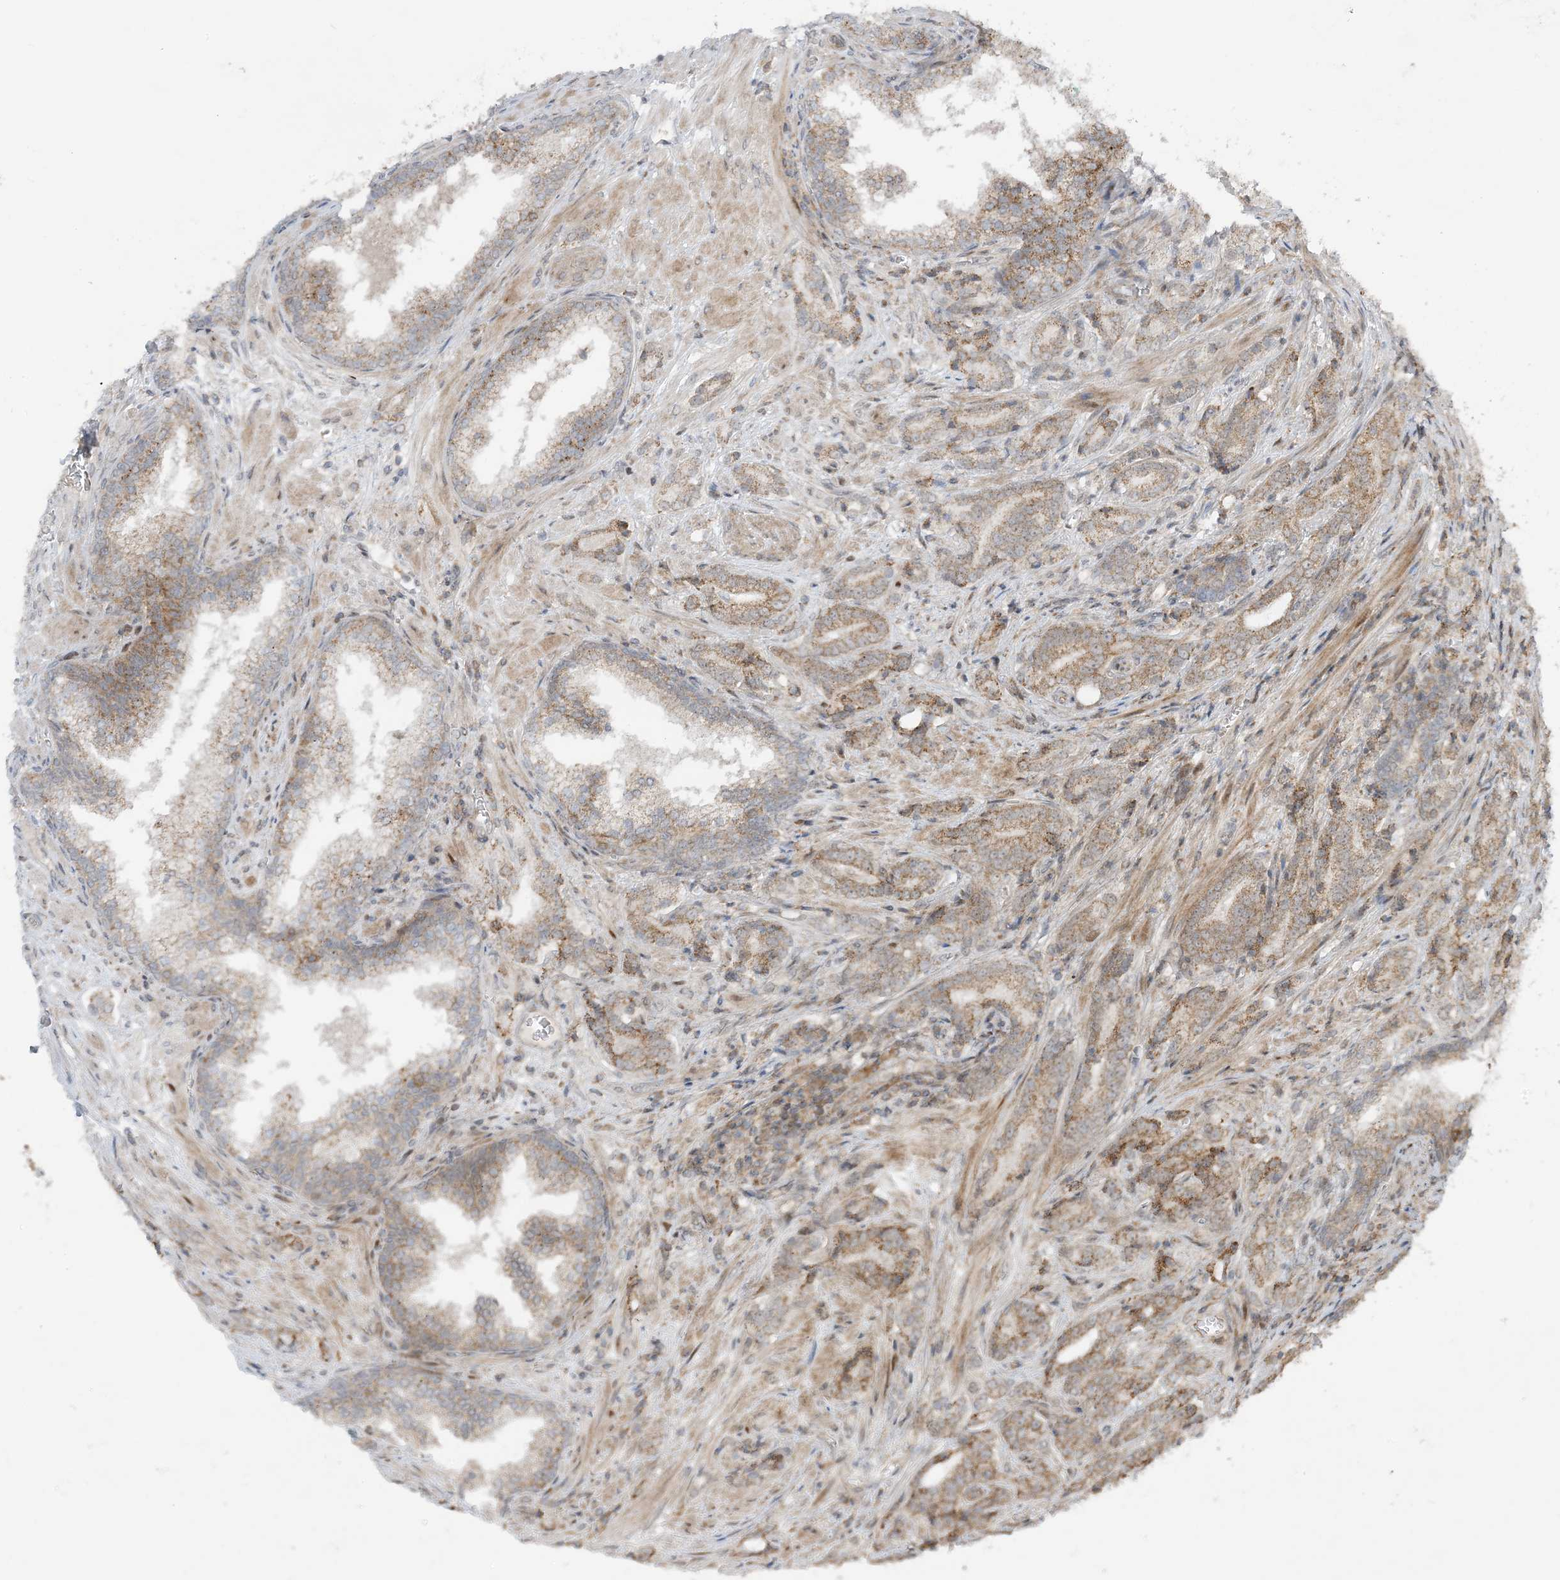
{"staining": {"intensity": "moderate", "quantity": "25%-75%", "location": "cytoplasmic/membranous"}, "tissue": "prostate cancer", "cell_type": "Tumor cells", "image_type": "cancer", "snomed": [{"axis": "morphology", "description": "Adenocarcinoma, High grade"}, {"axis": "topography", "description": "Prostate"}], "caption": "Immunohistochemical staining of human prostate cancer (high-grade adenocarcinoma) shows medium levels of moderate cytoplasmic/membranous protein expression in approximately 25%-75% of tumor cells. (brown staining indicates protein expression, while blue staining denotes nuclei).", "gene": "PHLDB2", "patient": {"sex": "male", "age": 57}}